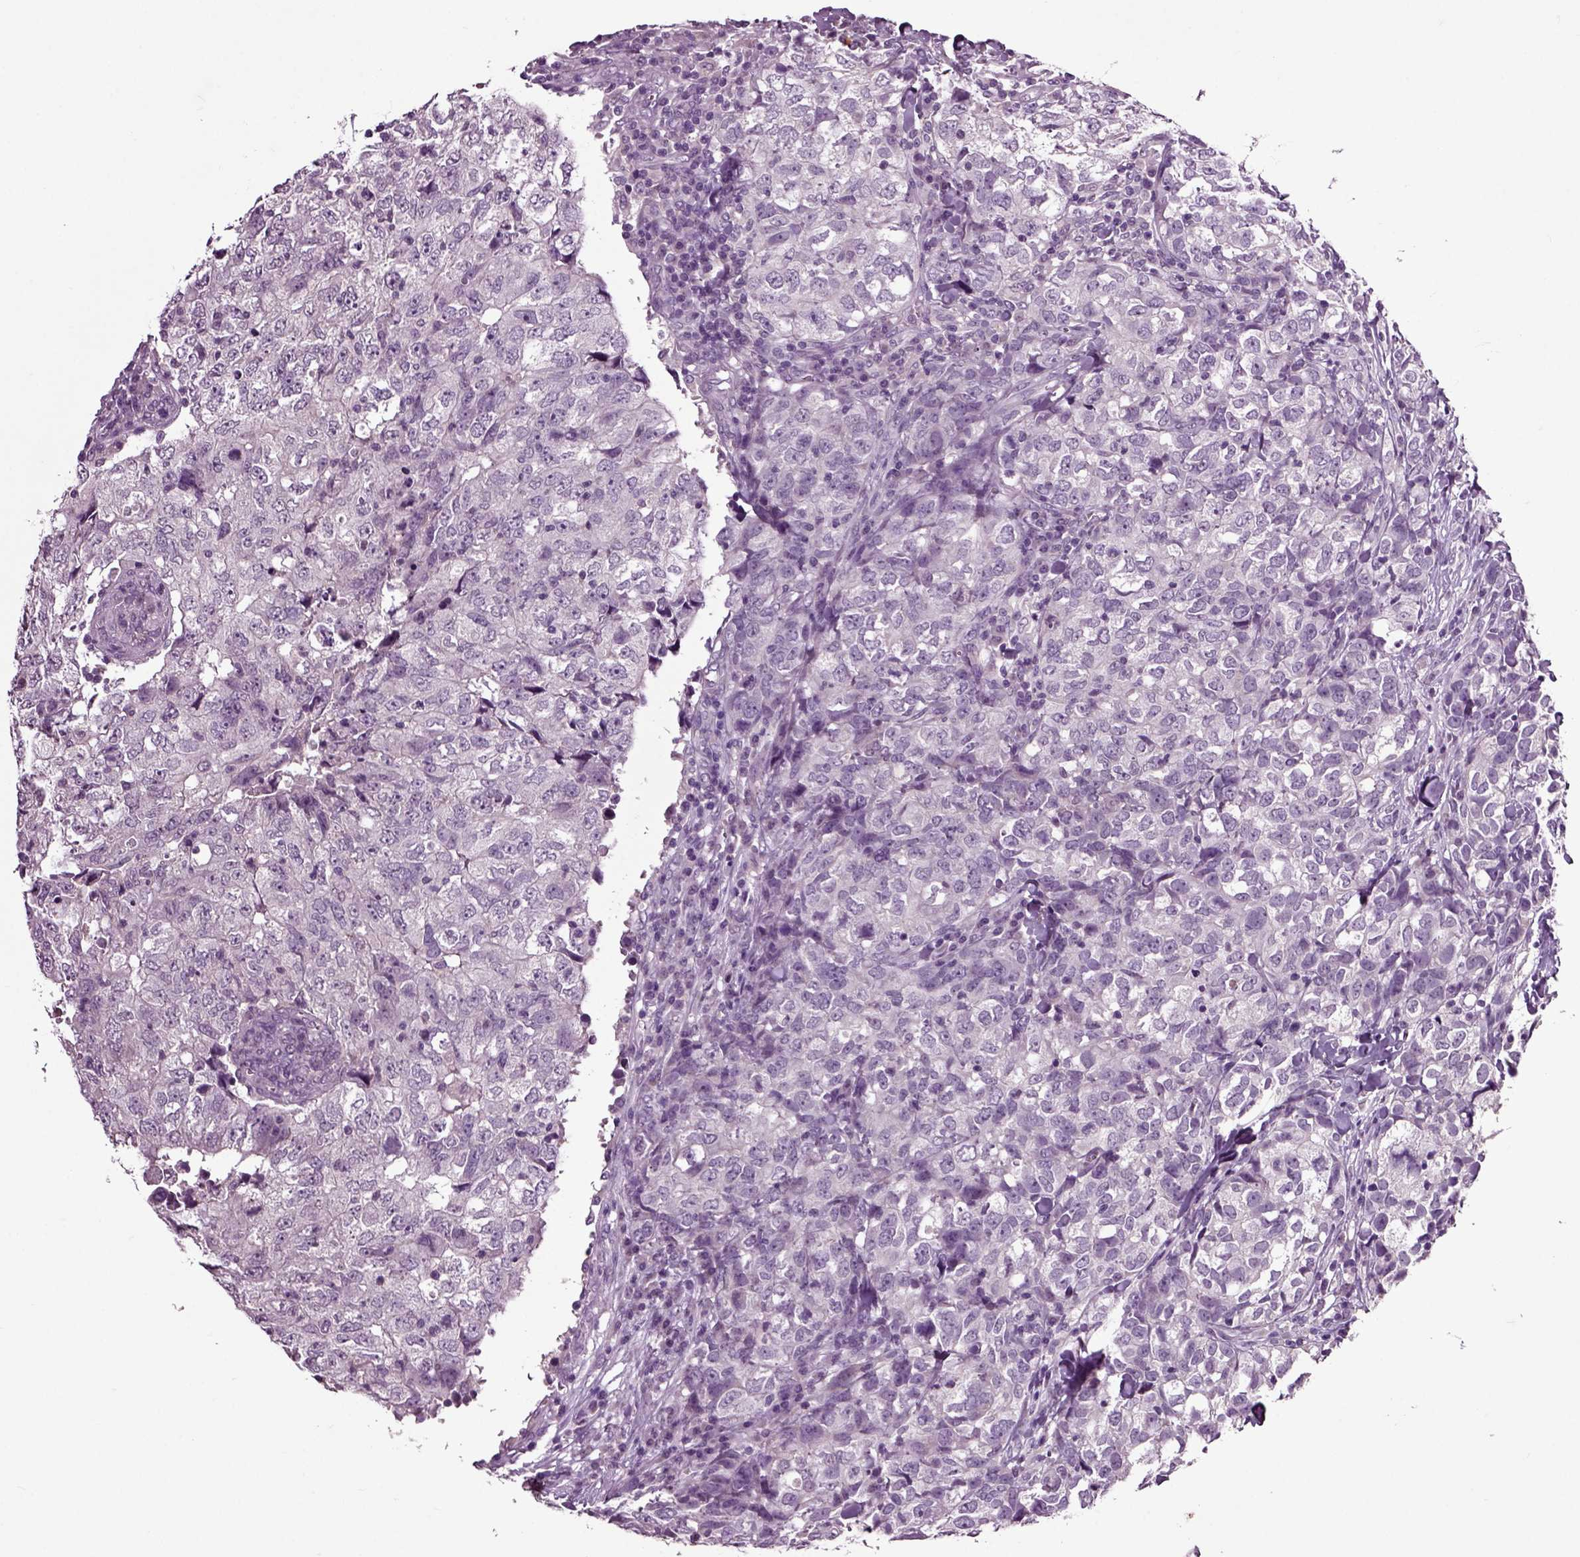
{"staining": {"intensity": "negative", "quantity": "none", "location": "none"}, "tissue": "breast cancer", "cell_type": "Tumor cells", "image_type": "cancer", "snomed": [{"axis": "morphology", "description": "Duct carcinoma"}, {"axis": "topography", "description": "Breast"}], "caption": "Tumor cells show no significant protein expression in breast intraductal carcinoma.", "gene": "CRHR1", "patient": {"sex": "female", "age": 30}}